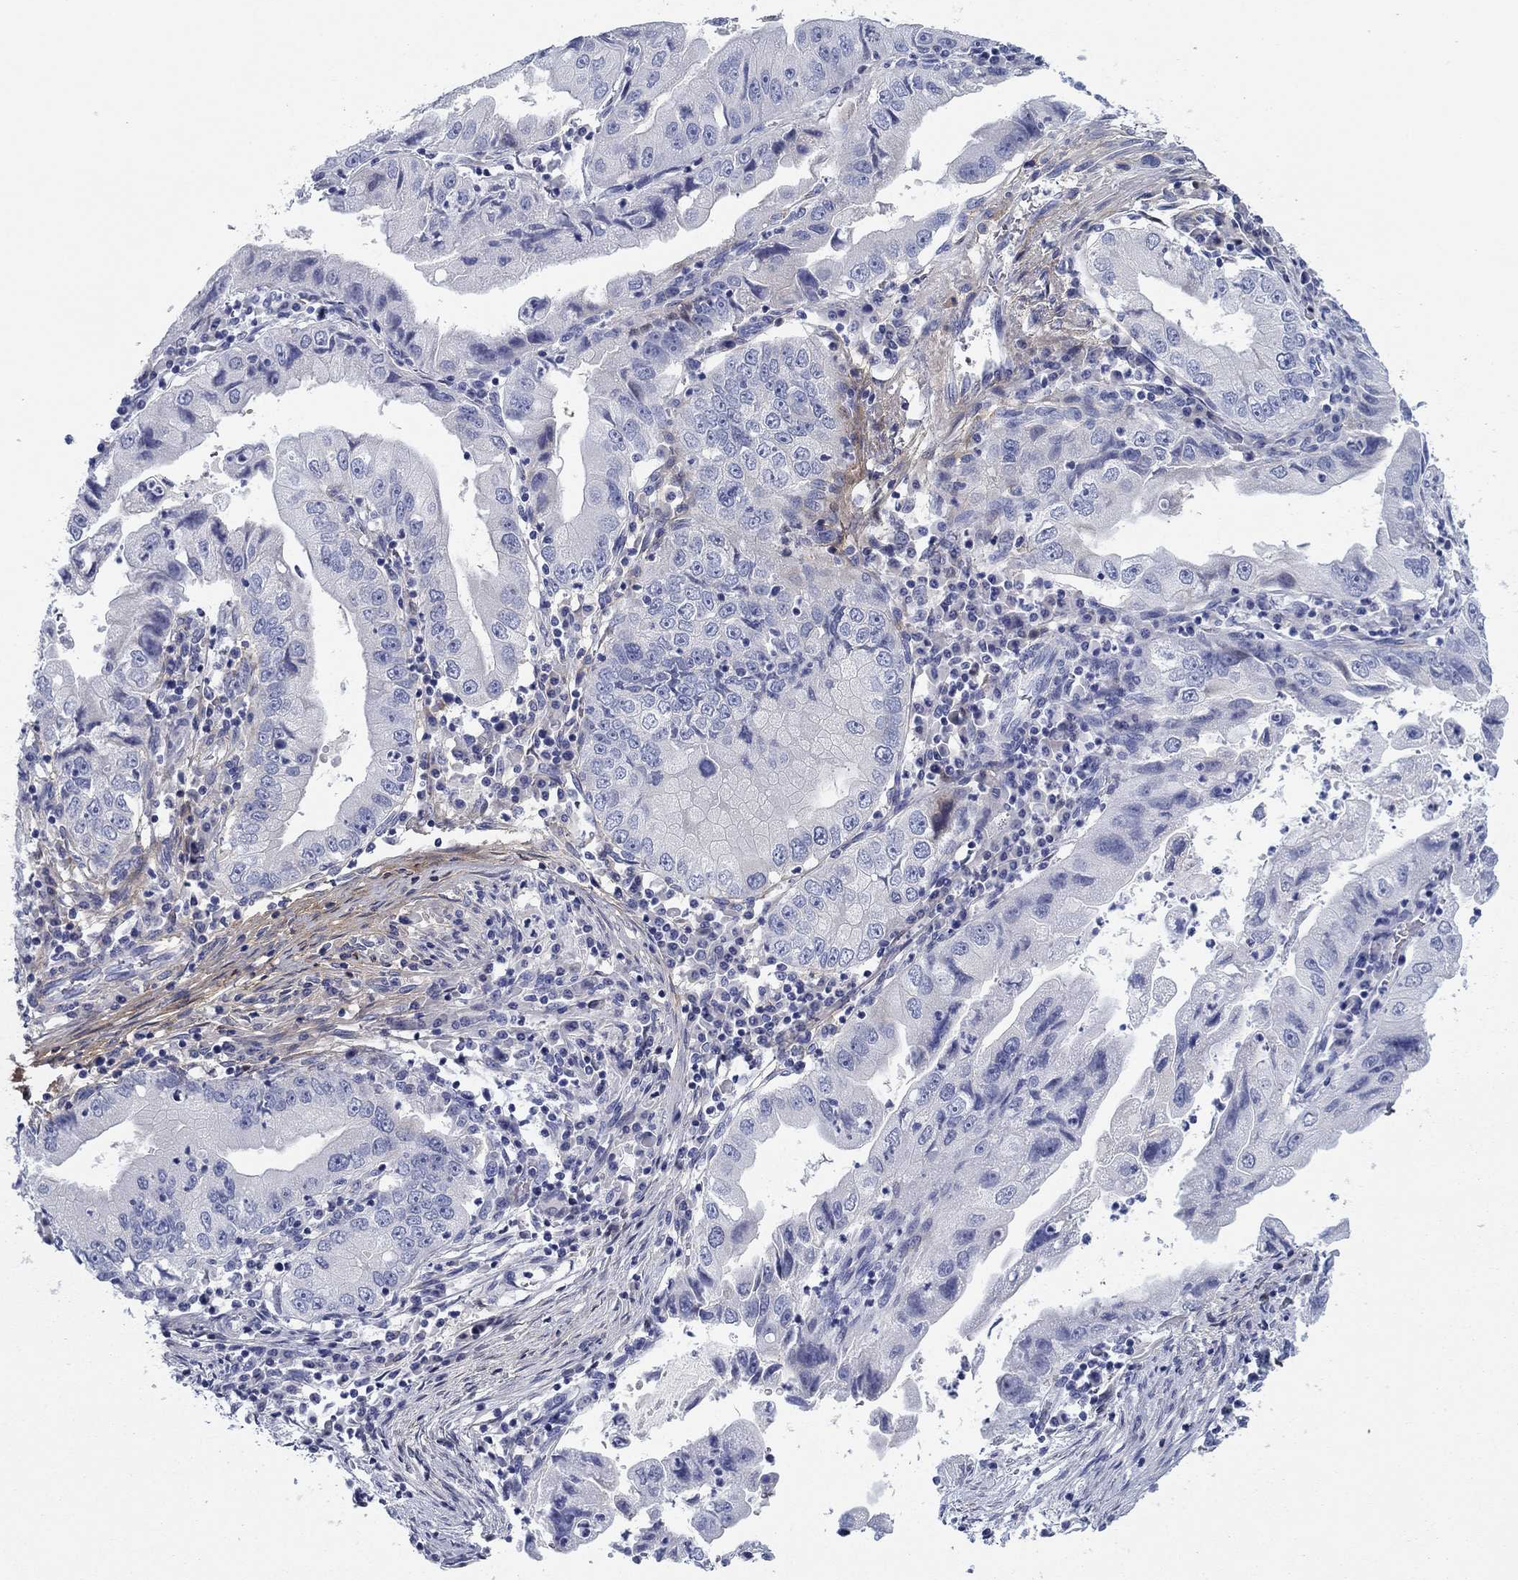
{"staining": {"intensity": "negative", "quantity": "none", "location": "none"}, "tissue": "stomach cancer", "cell_type": "Tumor cells", "image_type": "cancer", "snomed": [{"axis": "morphology", "description": "Adenocarcinoma, NOS"}, {"axis": "topography", "description": "Stomach"}], "caption": "Stomach cancer (adenocarcinoma) stained for a protein using IHC exhibits no staining tumor cells.", "gene": "GPC1", "patient": {"sex": "male", "age": 76}}